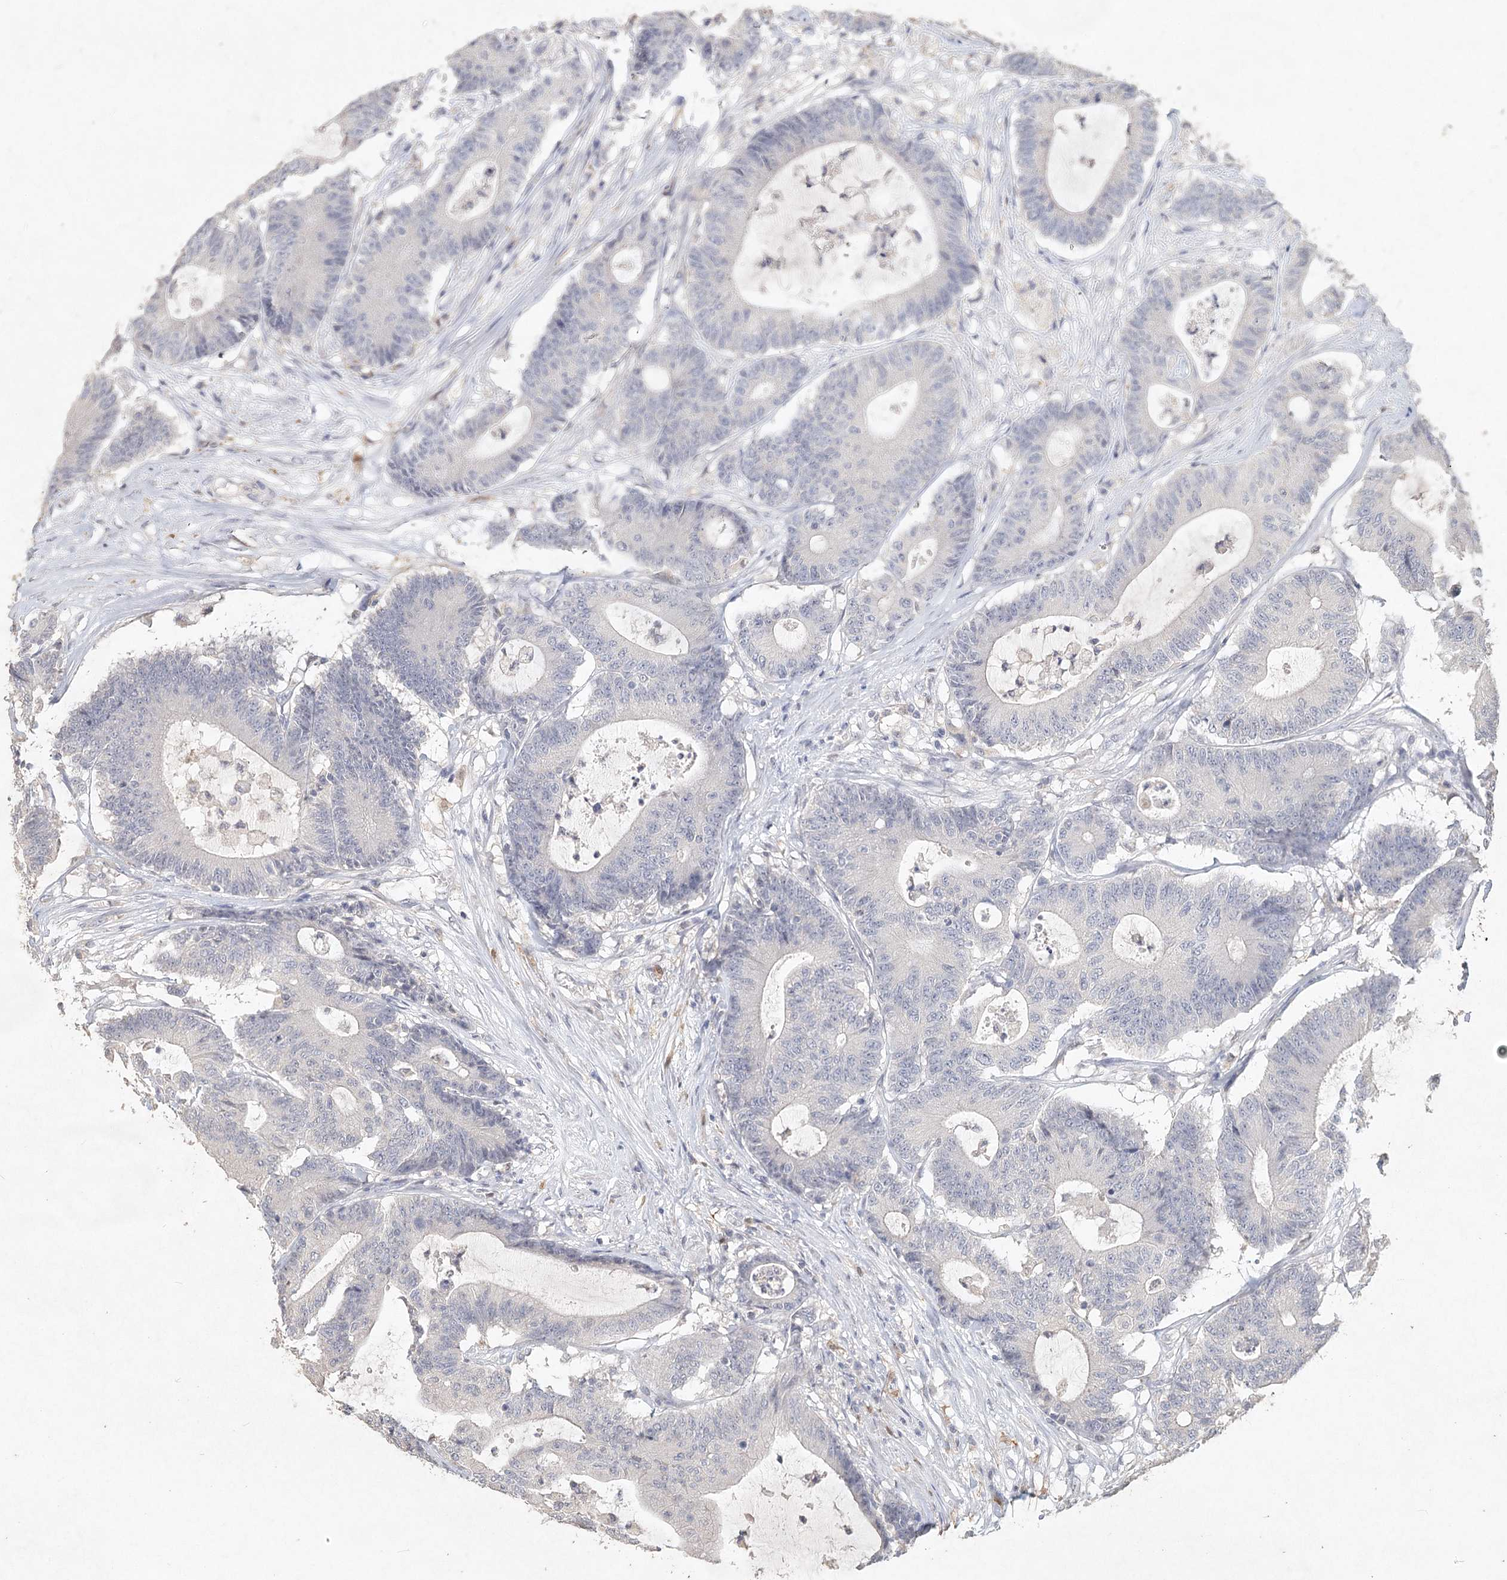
{"staining": {"intensity": "negative", "quantity": "none", "location": "none"}, "tissue": "colorectal cancer", "cell_type": "Tumor cells", "image_type": "cancer", "snomed": [{"axis": "morphology", "description": "Adenocarcinoma, NOS"}, {"axis": "topography", "description": "Colon"}], "caption": "This is an immunohistochemistry histopathology image of human colorectal cancer (adenocarcinoma). There is no expression in tumor cells.", "gene": "ARSI", "patient": {"sex": "female", "age": 84}}